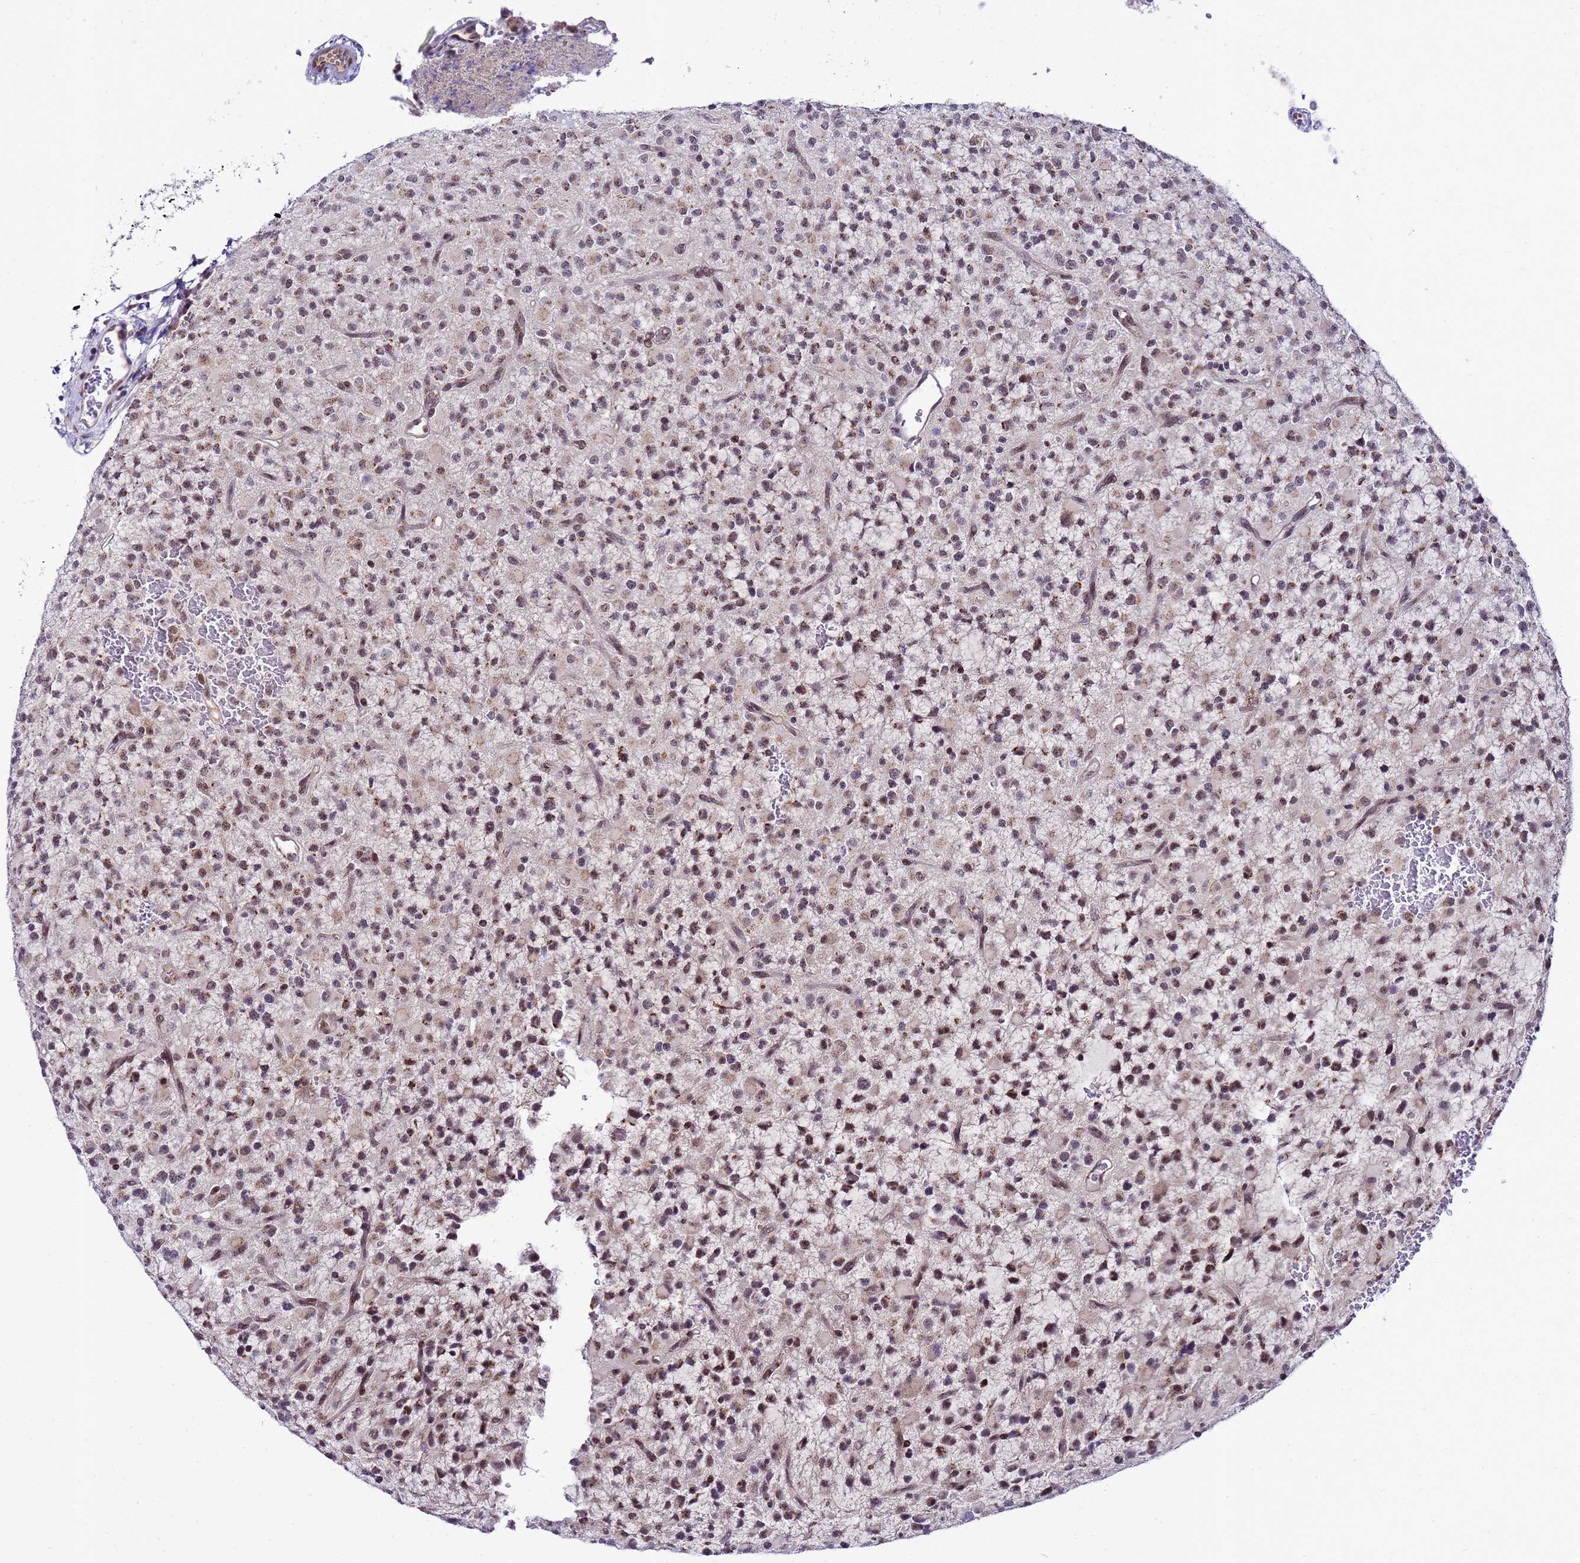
{"staining": {"intensity": "moderate", "quantity": ">75%", "location": "cytoplasmic/membranous,nuclear"}, "tissue": "glioma", "cell_type": "Tumor cells", "image_type": "cancer", "snomed": [{"axis": "morphology", "description": "Glioma, malignant, High grade"}, {"axis": "topography", "description": "Brain"}], "caption": "DAB immunohistochemical staining of human high-grade glioma (malignant) shows moderate cytoplasmic/membranous and nuclear protein positivity in approximately >75% of tumor cells.", "gene": "C19orf47", "patient": {"sex": "male", "age": 34}}